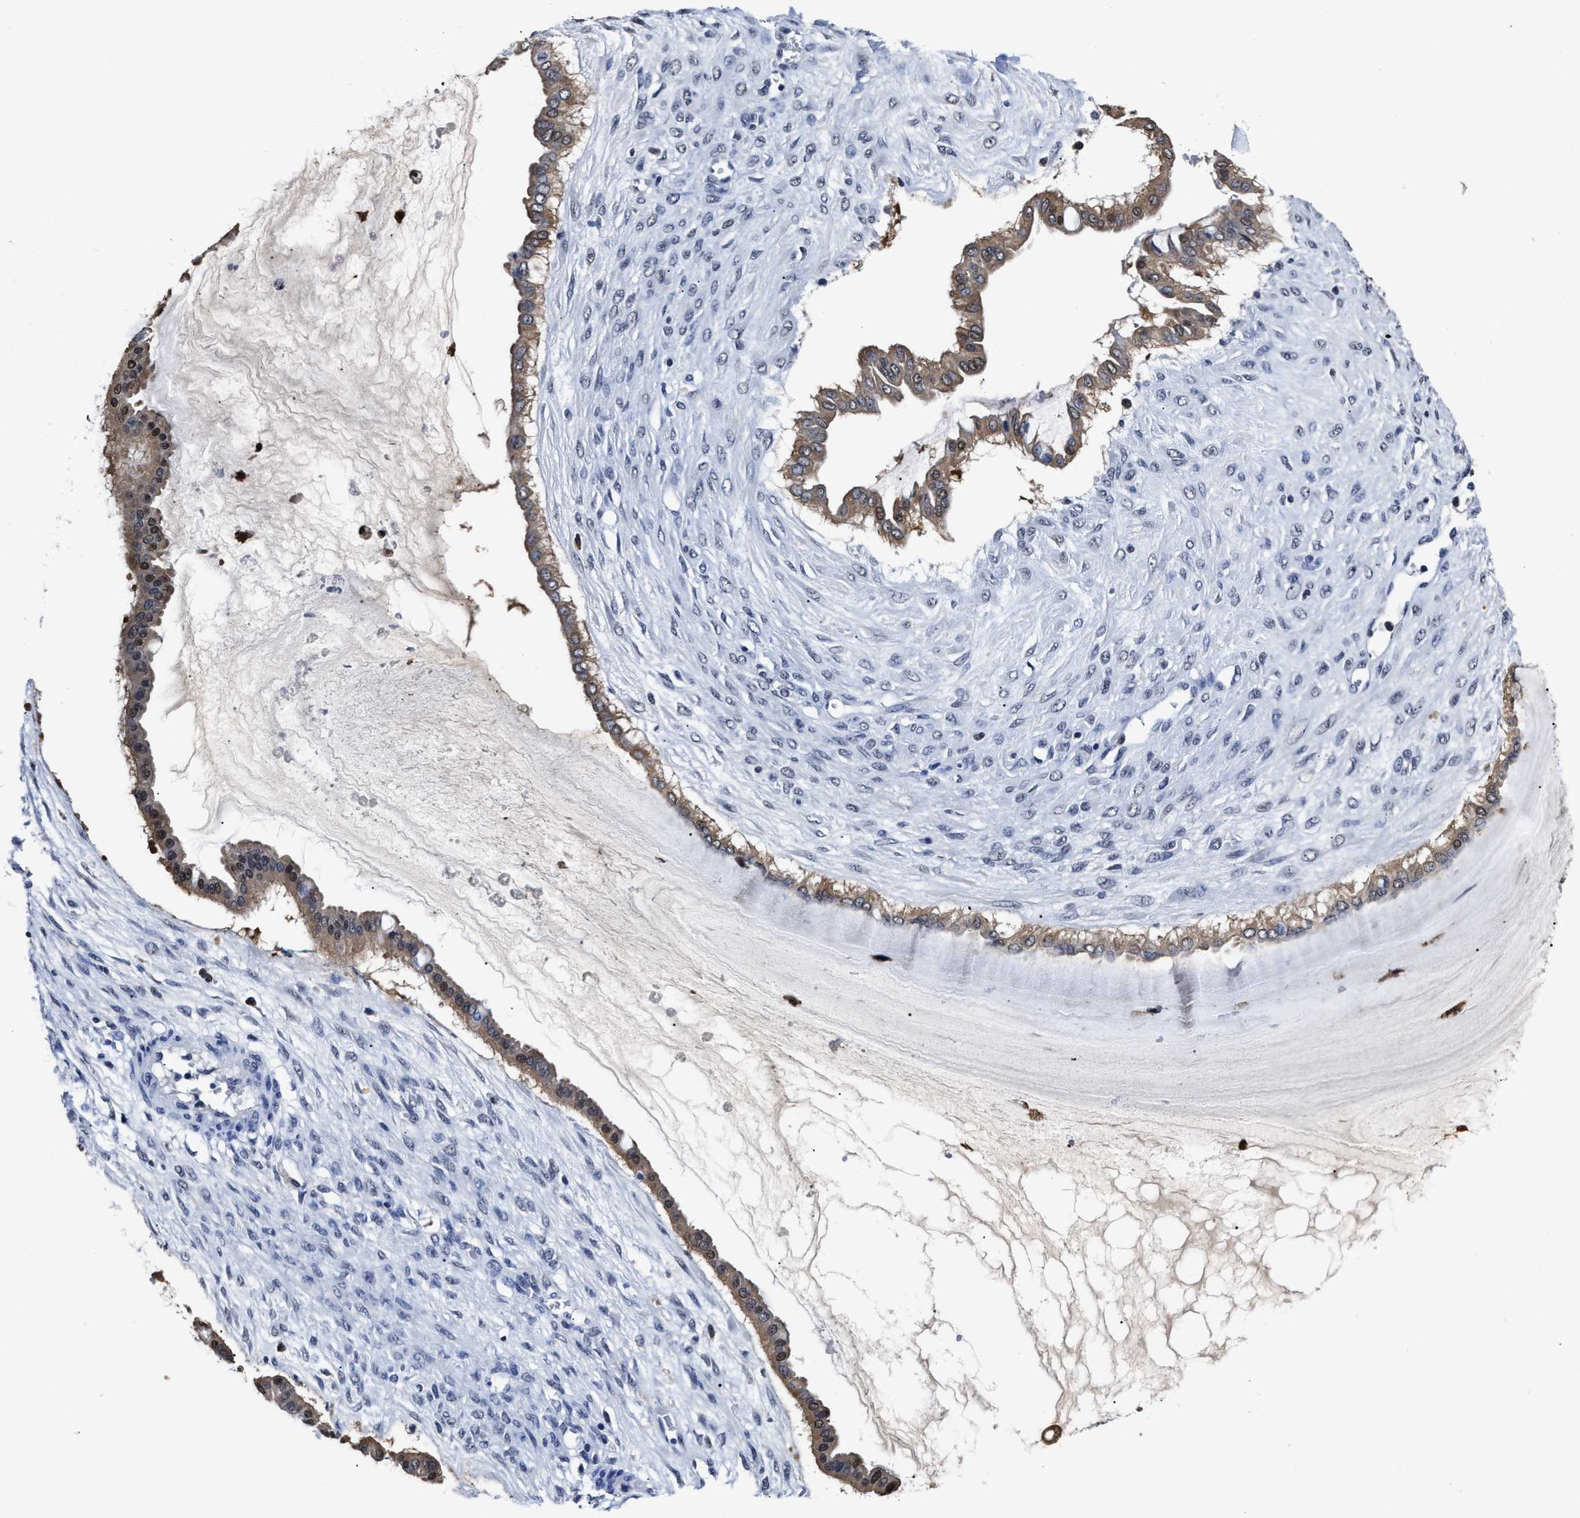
{"staining": {"intensity": "moderate", "quantity": ">75%", "location": "cytoplasmic/membranous"}, "tissue": "ovarian cancer", "cell_type": "Tumor cells", "image_type": "cancer", "snomed": [{"axis": "morphology", "description": "Cystadenocarcinoma, mucinous, NOS"}, {"axis": "topography", "description": "Ovary"}], "caption": "Ovarian cancer (mucinous cystadenocarcinoma) tissue demonstrates moderate cytoplasmic/membranous positivity in about >75% of tumor cells, visualized by immunohistochemistry.", "gene": "PRPF4B", "patient": {"sex": "female", "age": 73}}